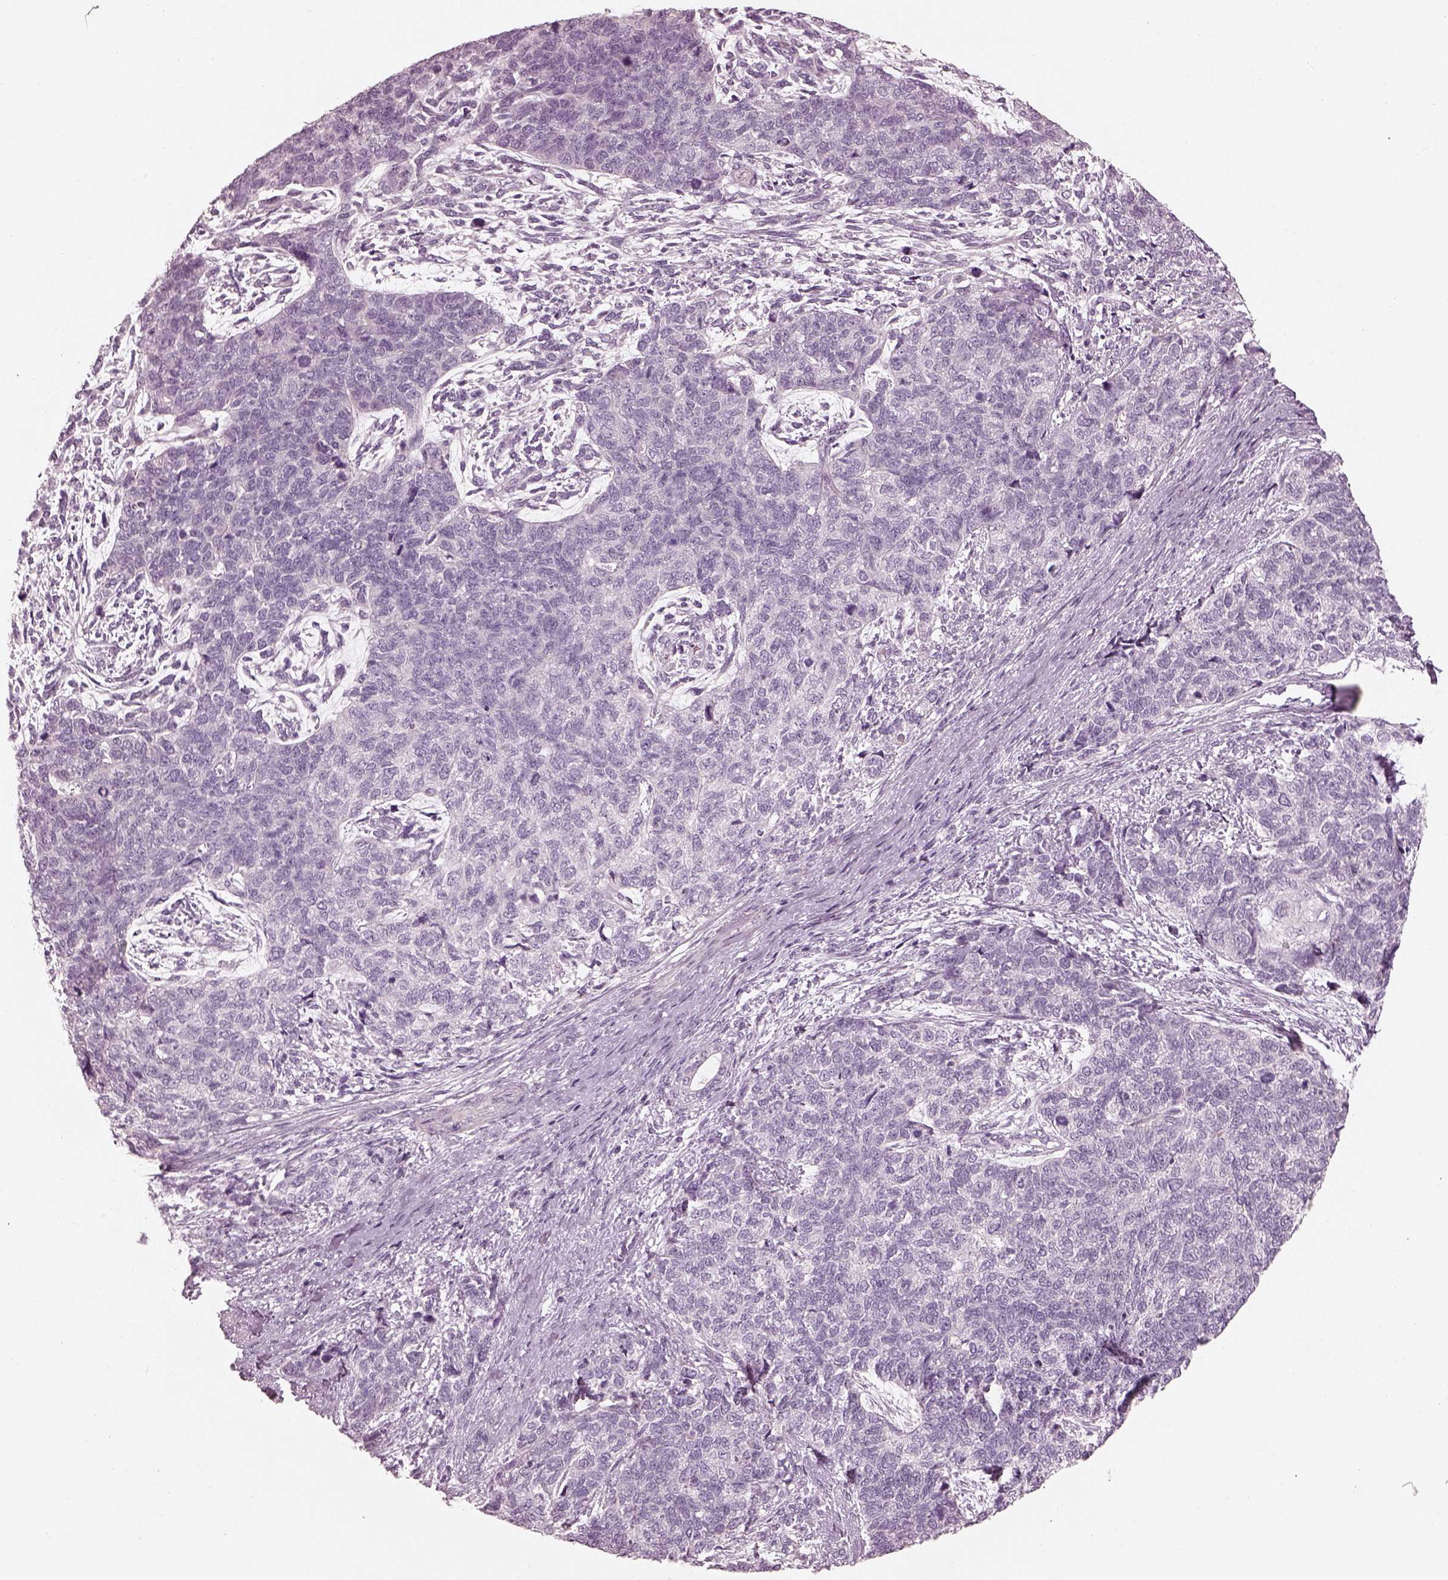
{"staining": {"intensity": "negative", "quantity": "none", "location": "none"}, "tissue": "cervical cancer", "cell_type": "Tumor cells", "image_type": "cancer", "snomed": [{"axis": "morphology", "description": "Squamous cell carcinoma, NOS"}, {"axis": "topography", "description": "Cervix"}], "caption": "Histopathology image shows no significant protein positivity in tumor cells of cervical cancer (squamous cell carcinoma). The staining was performed using DAB to visualize the protein expression in brown, while the nuclei were stained in blue with hematoxylin (Magnification: 20x).", "gene": "RSPH9", "patient": {"sex": "female", "age": 63}}